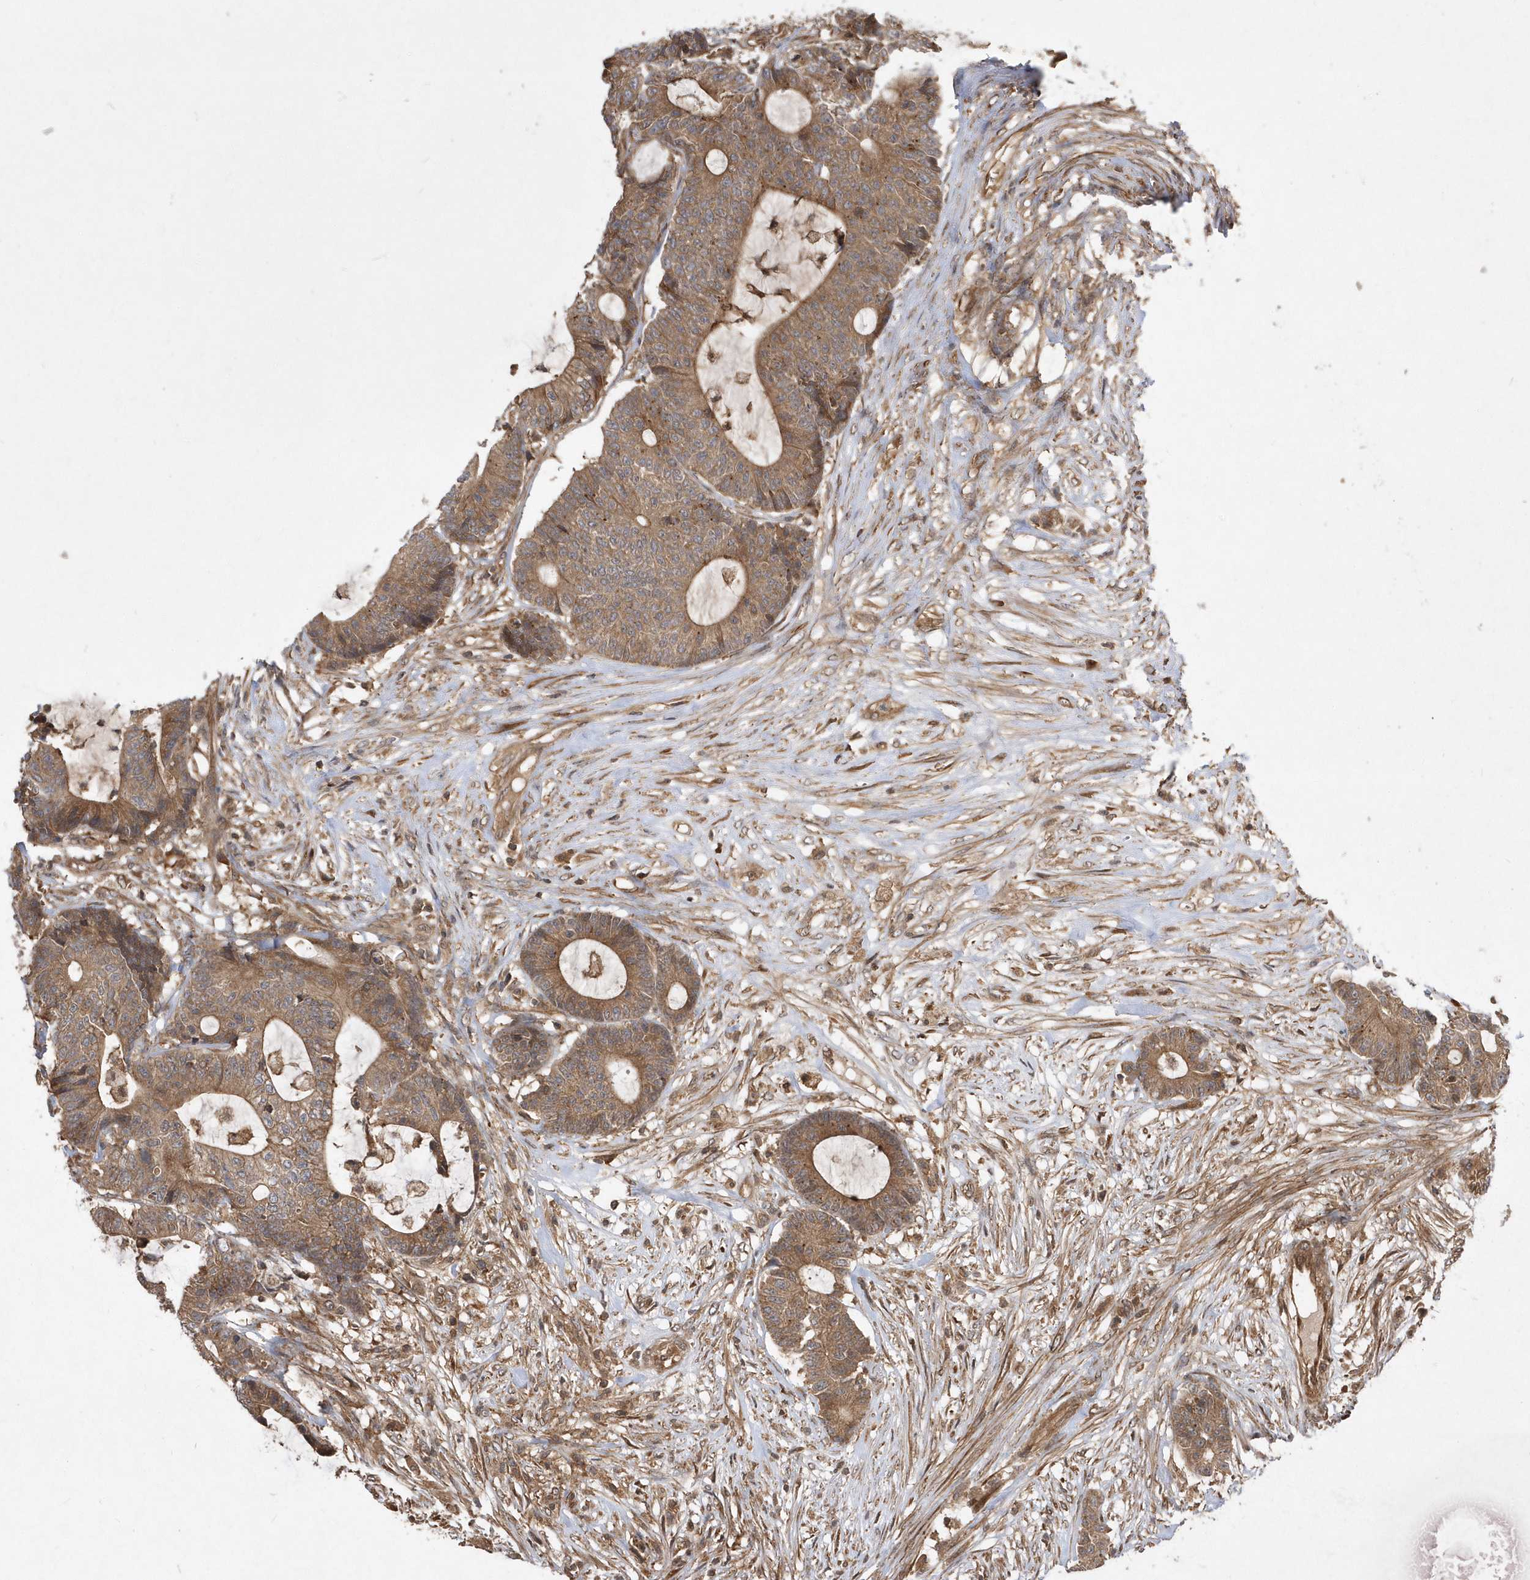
{"staining": {"intensity": "moderate", "quantity": ">75%", "location": "cytoplasmic/membranous"}, "tissue": "colorectal cancer", "cell_type": "Tumor cells", "image_type": "cancer", "snomed": [{"axis": "morphology", "description": "Adenocarcinoma, NOS"}, {"axis": "topography", "description": "Colon"}], "caption": "Protein staining of colorectal adenocarcinoma tissue demonstrates moderate cytoplasmic/membranous staining in approximately >75% of tumor cells.", "gene": "GFM2", "patient": {"sex": "female", "age": 84}}